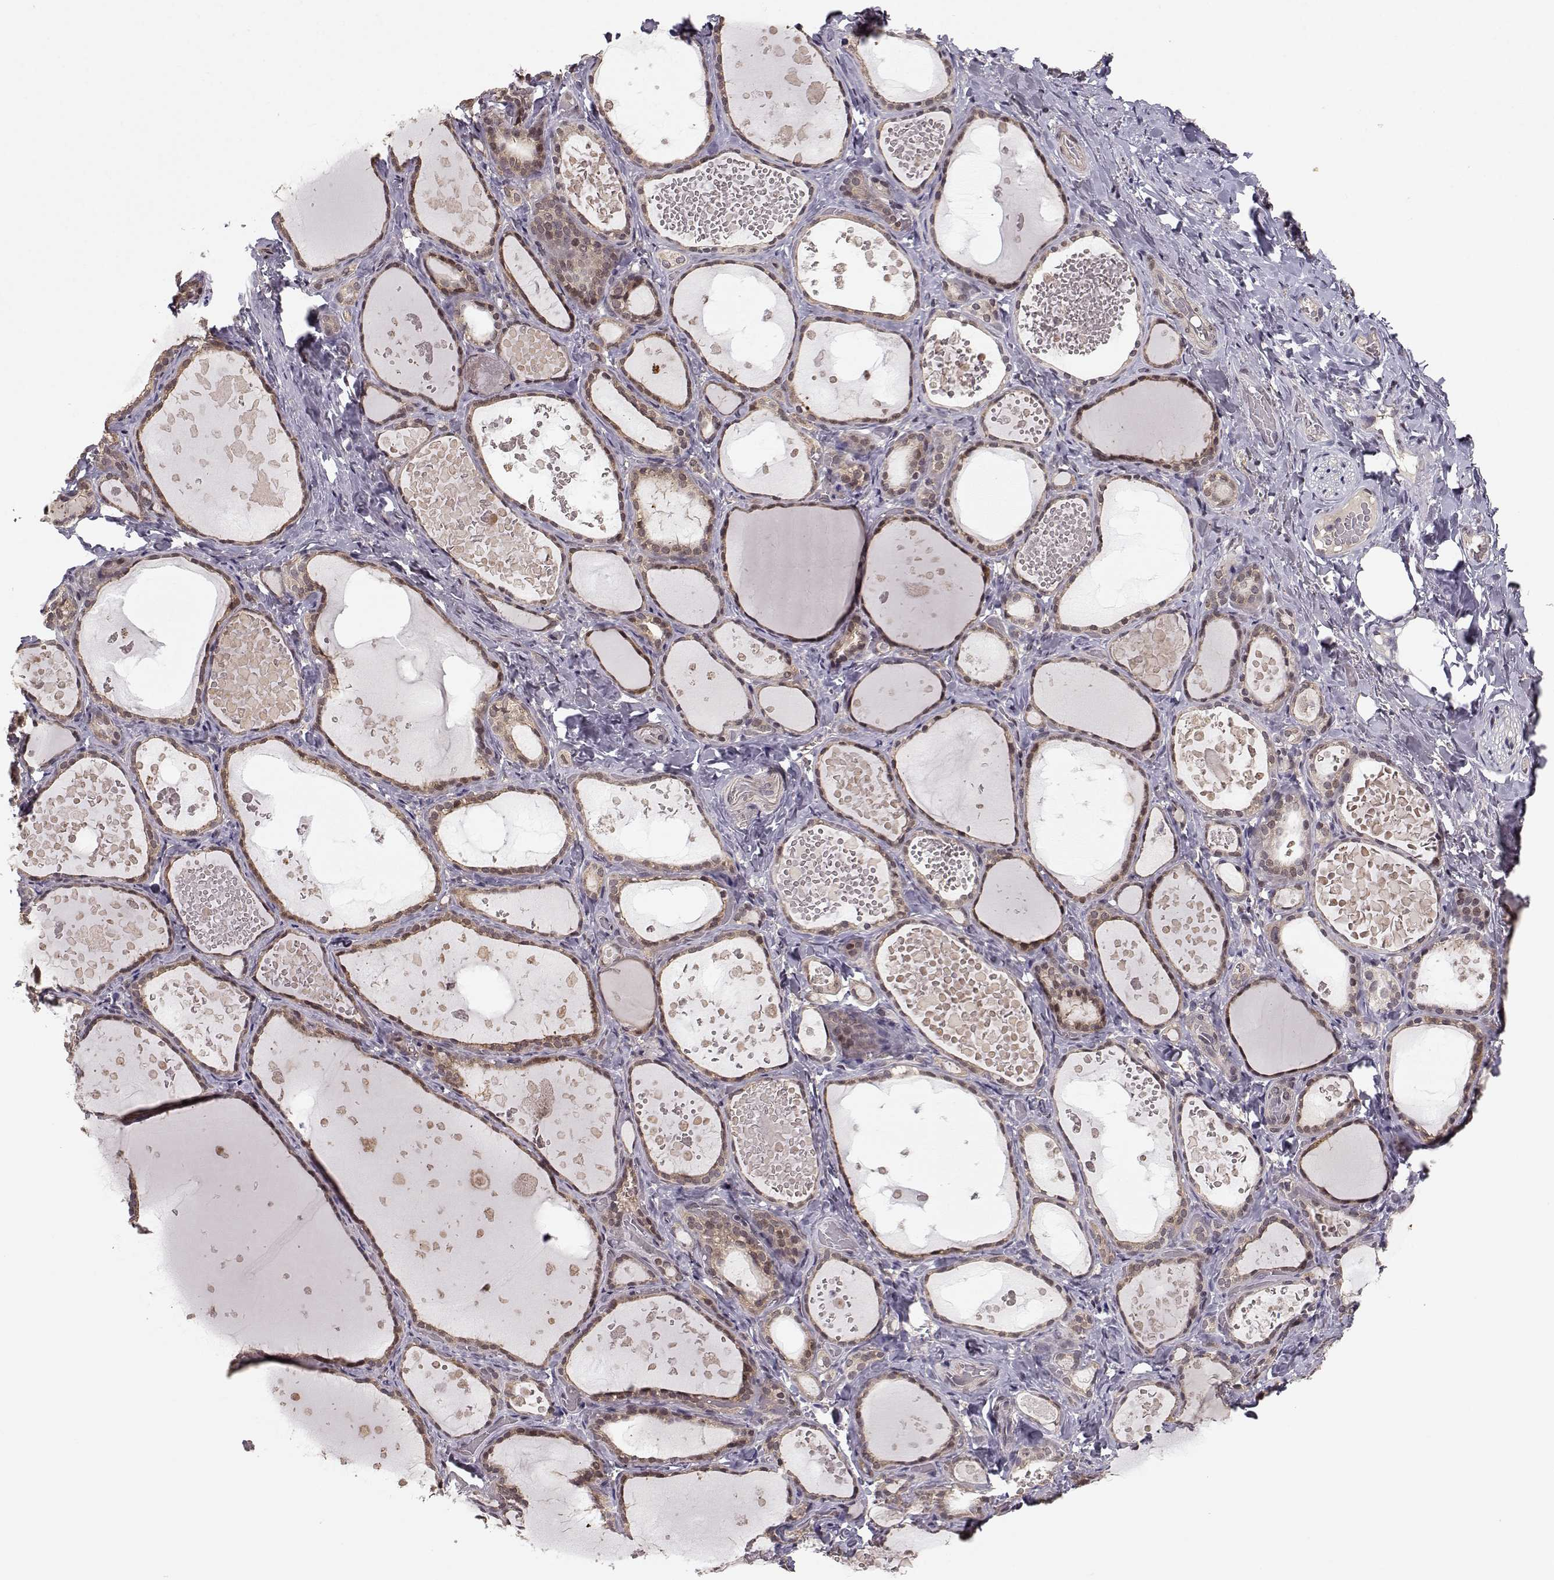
{"staining": {"intensity": "weak", "quantity": ">75%", "location": "cytoplasmic/membranous"}, "tissue": "thyroid gland", "cell_type": "Glandular cells", "image_type": "normal", "snomed": [{"axis": "morphology", "description": "Normal tissue, NOS"}, {"axis": "topography", "description": "Thyroid gland"}], "caption": "IHC photomicrograph of benign human thyroid gland stained for a protein (brown), which displays low levels of weak cytoplasmic/membranous positivity in approximately >75% of glandular cells.", "gene": "PLEKHG3", "patient": {"sex": "female", "age": 56}}